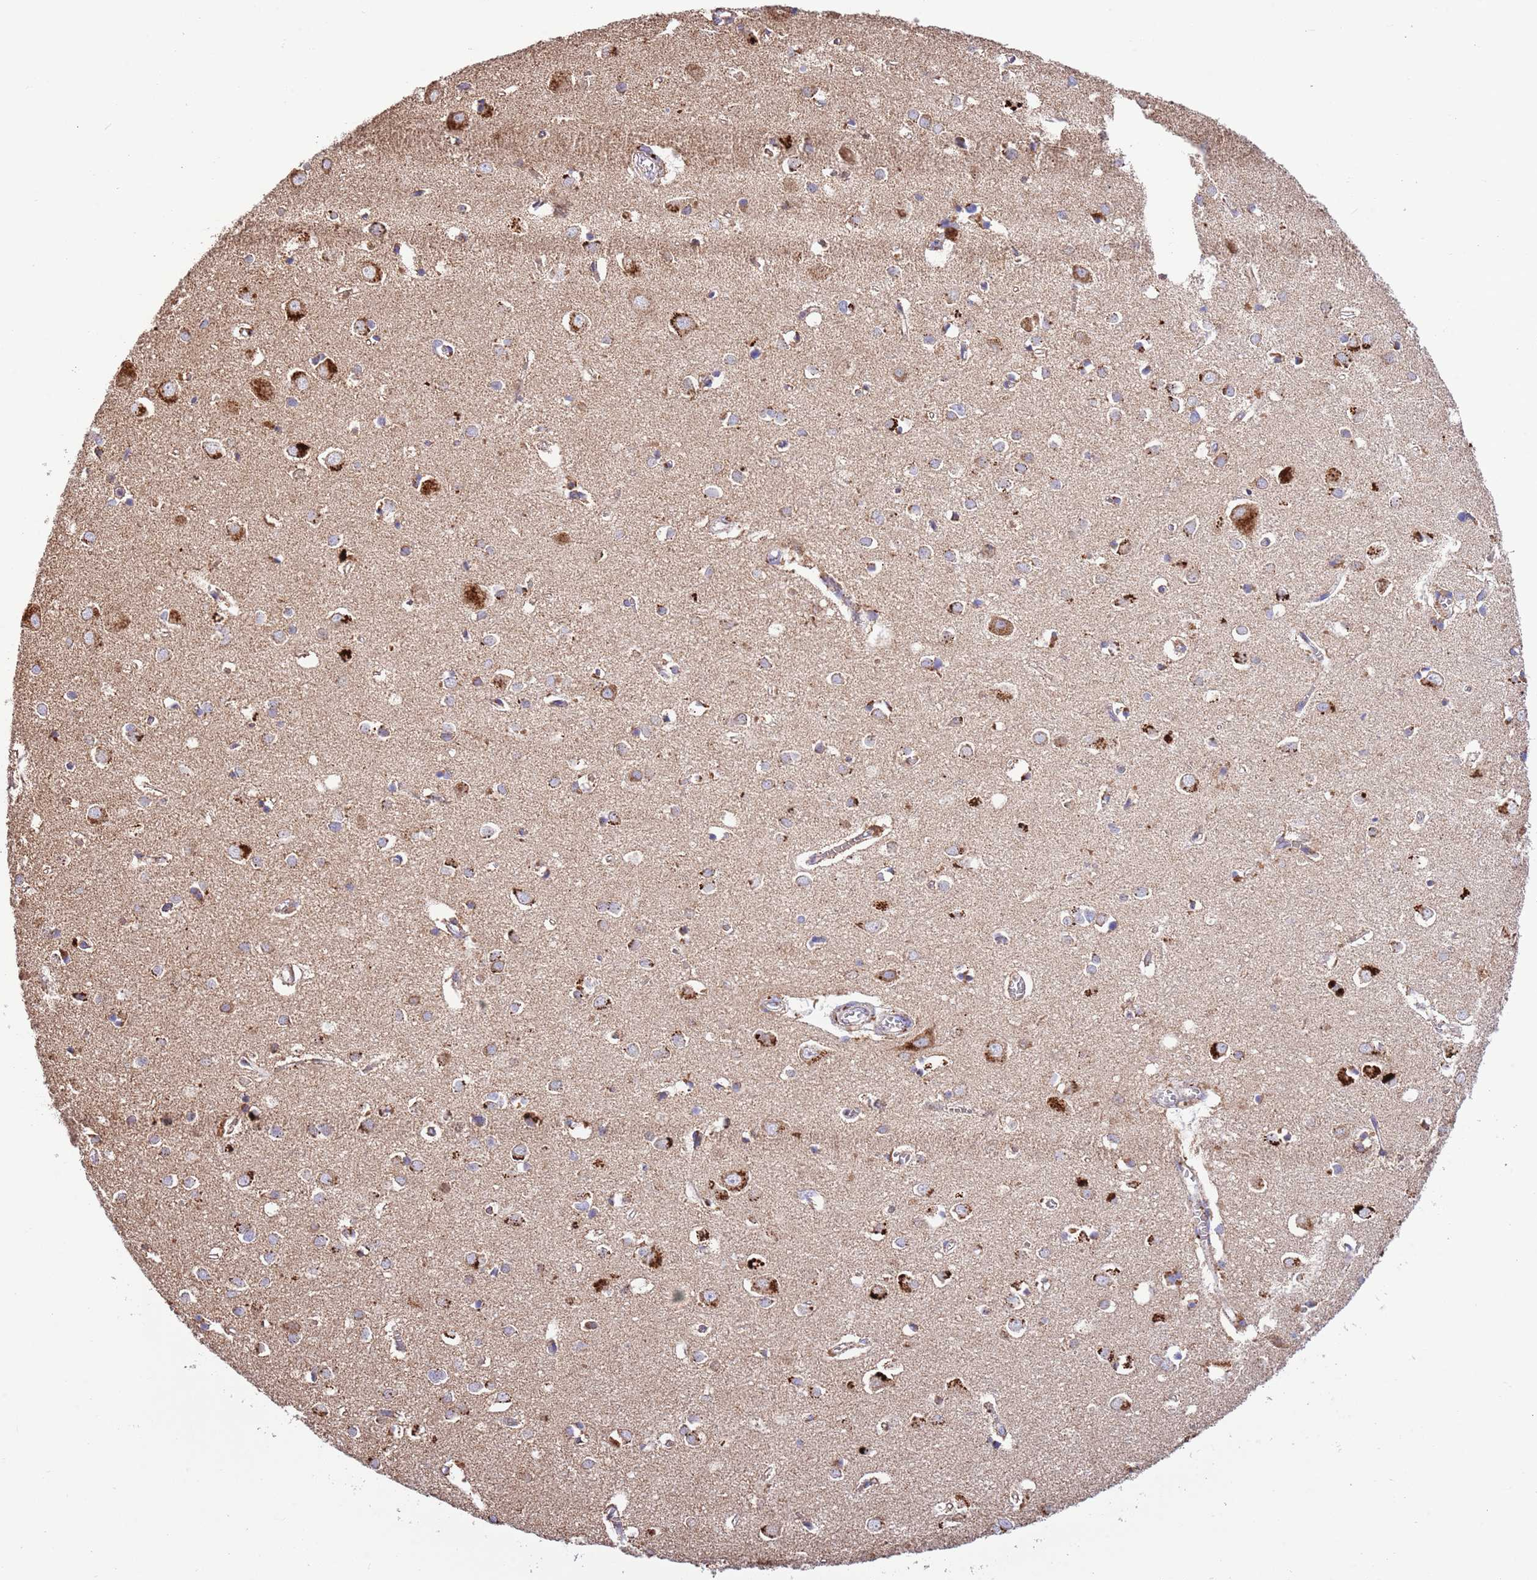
{"staining": {"intensity": "weak", "quantity": ">75%", "location": "cytoplasmic/membranous"}, "tissue": "cerebral cortex", "cell_type": "Endothelial cells", "image_type": "normal", "snomed": [{"axis": "morphology", "description": "Normal tissue, NOS"}, {"axis": "topography", "description": "Cerebral cortex"}], "caption": "Immunohistochemistry (IHC) image of benign cerebral cortex stained for a protein (brown), which reveals low levels of weak cytoplasmic/membranous positivity in approximately >75% of endothelial cells.", "gene": "TEKTIP1", "patient": {"sex": "female", "age": 64}}